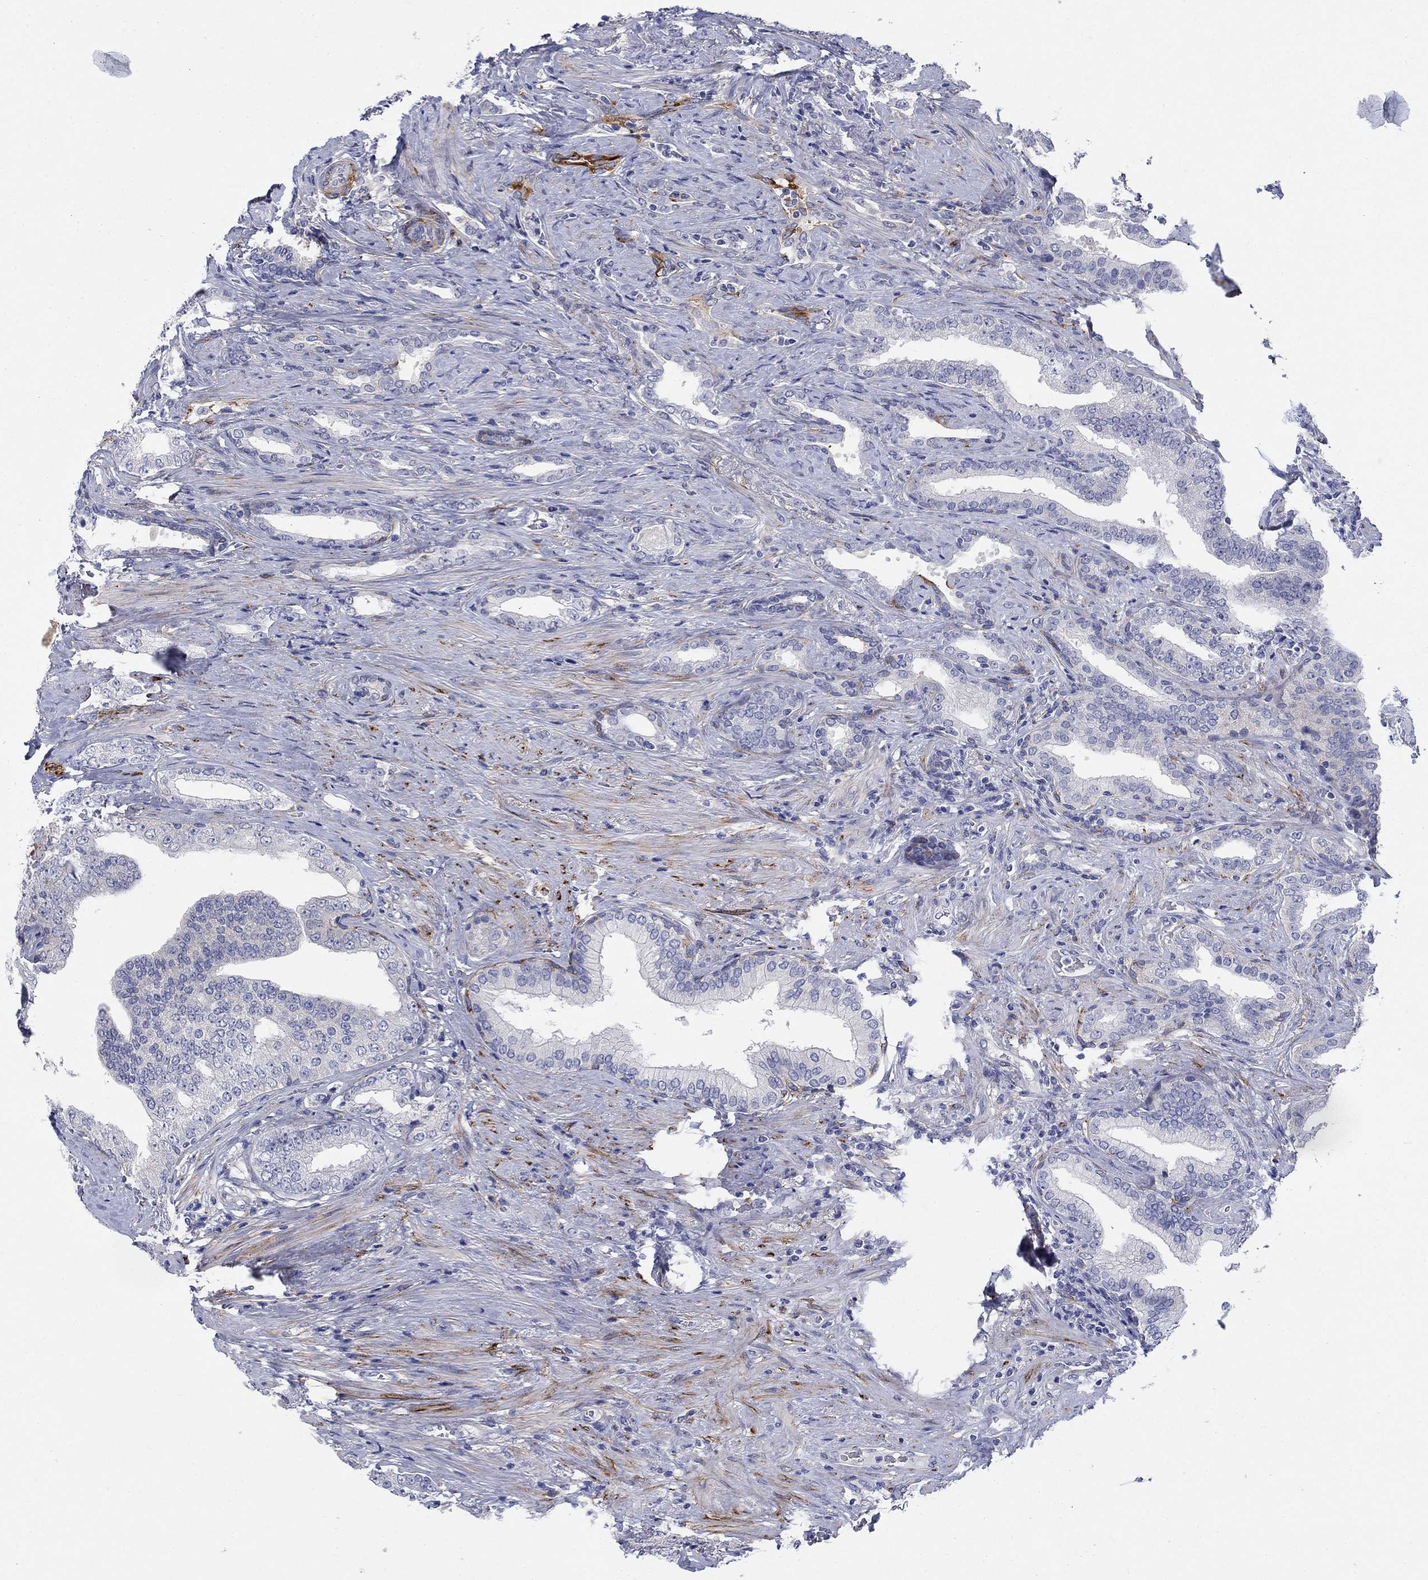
{"staining": {"intensity": "negative", "quantity": "none", "location": "none"}, "tissue": "prostate cancer", "cell_type": "Tumor cells", "image_type": "cancer", "snomed": [{"axis": "morphology", "description": "Adenocarcinoma, Low grade"}, {"axis": "topography", "description": "Prostate and seminal vesicle, NOS"}], "caption": "Human prostate low-grade adenocarcinoma stained for a protein using immunohistochemistry (IHC) displays no positivity in tumor cells.", "gene": "PTPRZ1", "patient": {"sex": "male", "age": 61}}